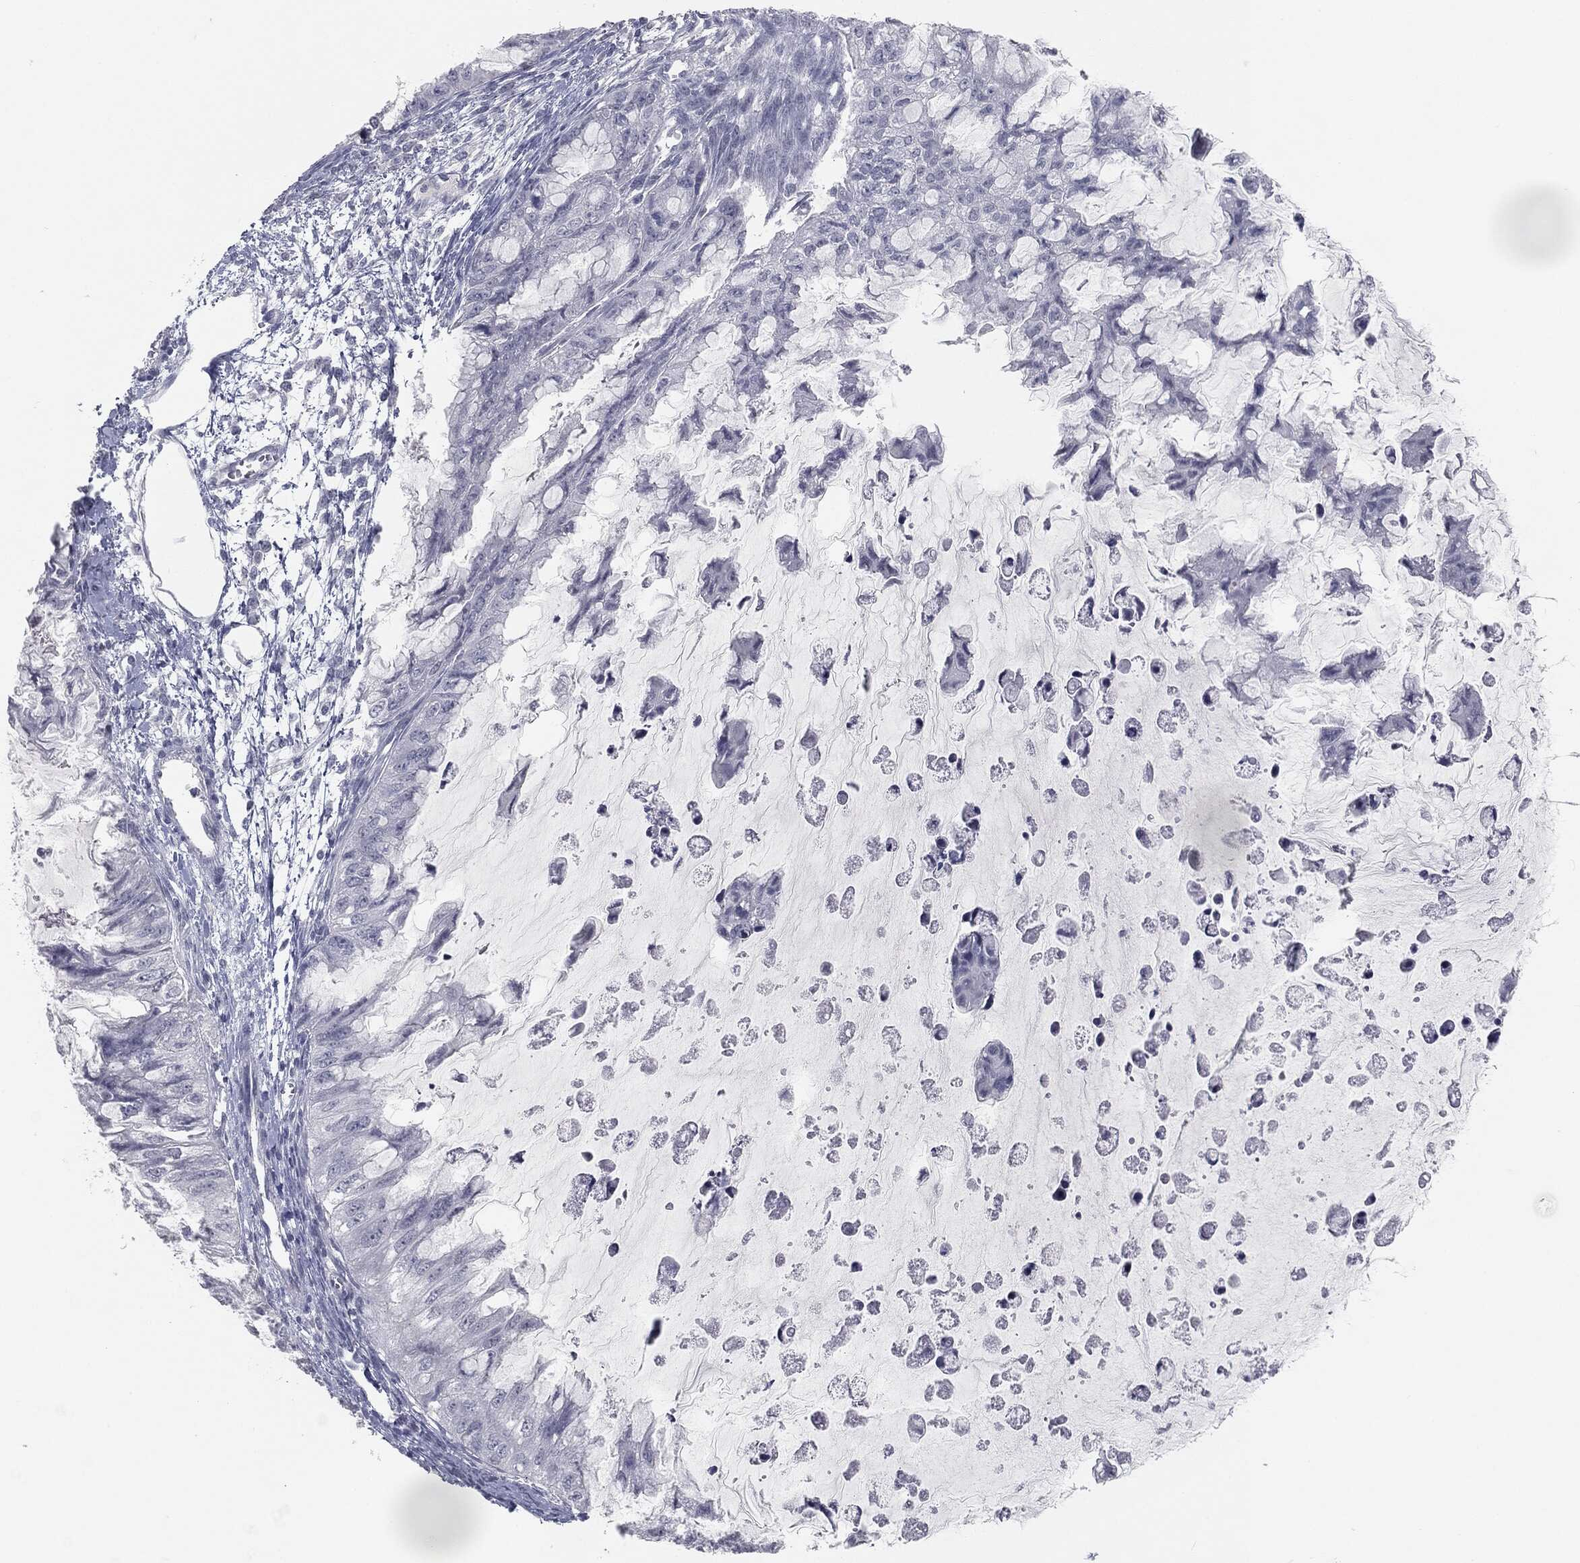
{"staining": {"intensity": "negative", "quantity": "none", "location": "none"}, "tissue": "ovarian cancer", "cell_type": "Tumor cells", "image_type": "cancer", "snomed": [{"axis": "morphology", "description": "Cystadenocarcinoma, mucinous, NOS"}, {"axis": "topography", "description": "Ovary"}], "caption": "Tumor cells are negative for brown protein staining in ovarian mucinous cystadenocarcinoma.", "gene": "PRAME", "patient": {"sex": "female", "age": 72}}